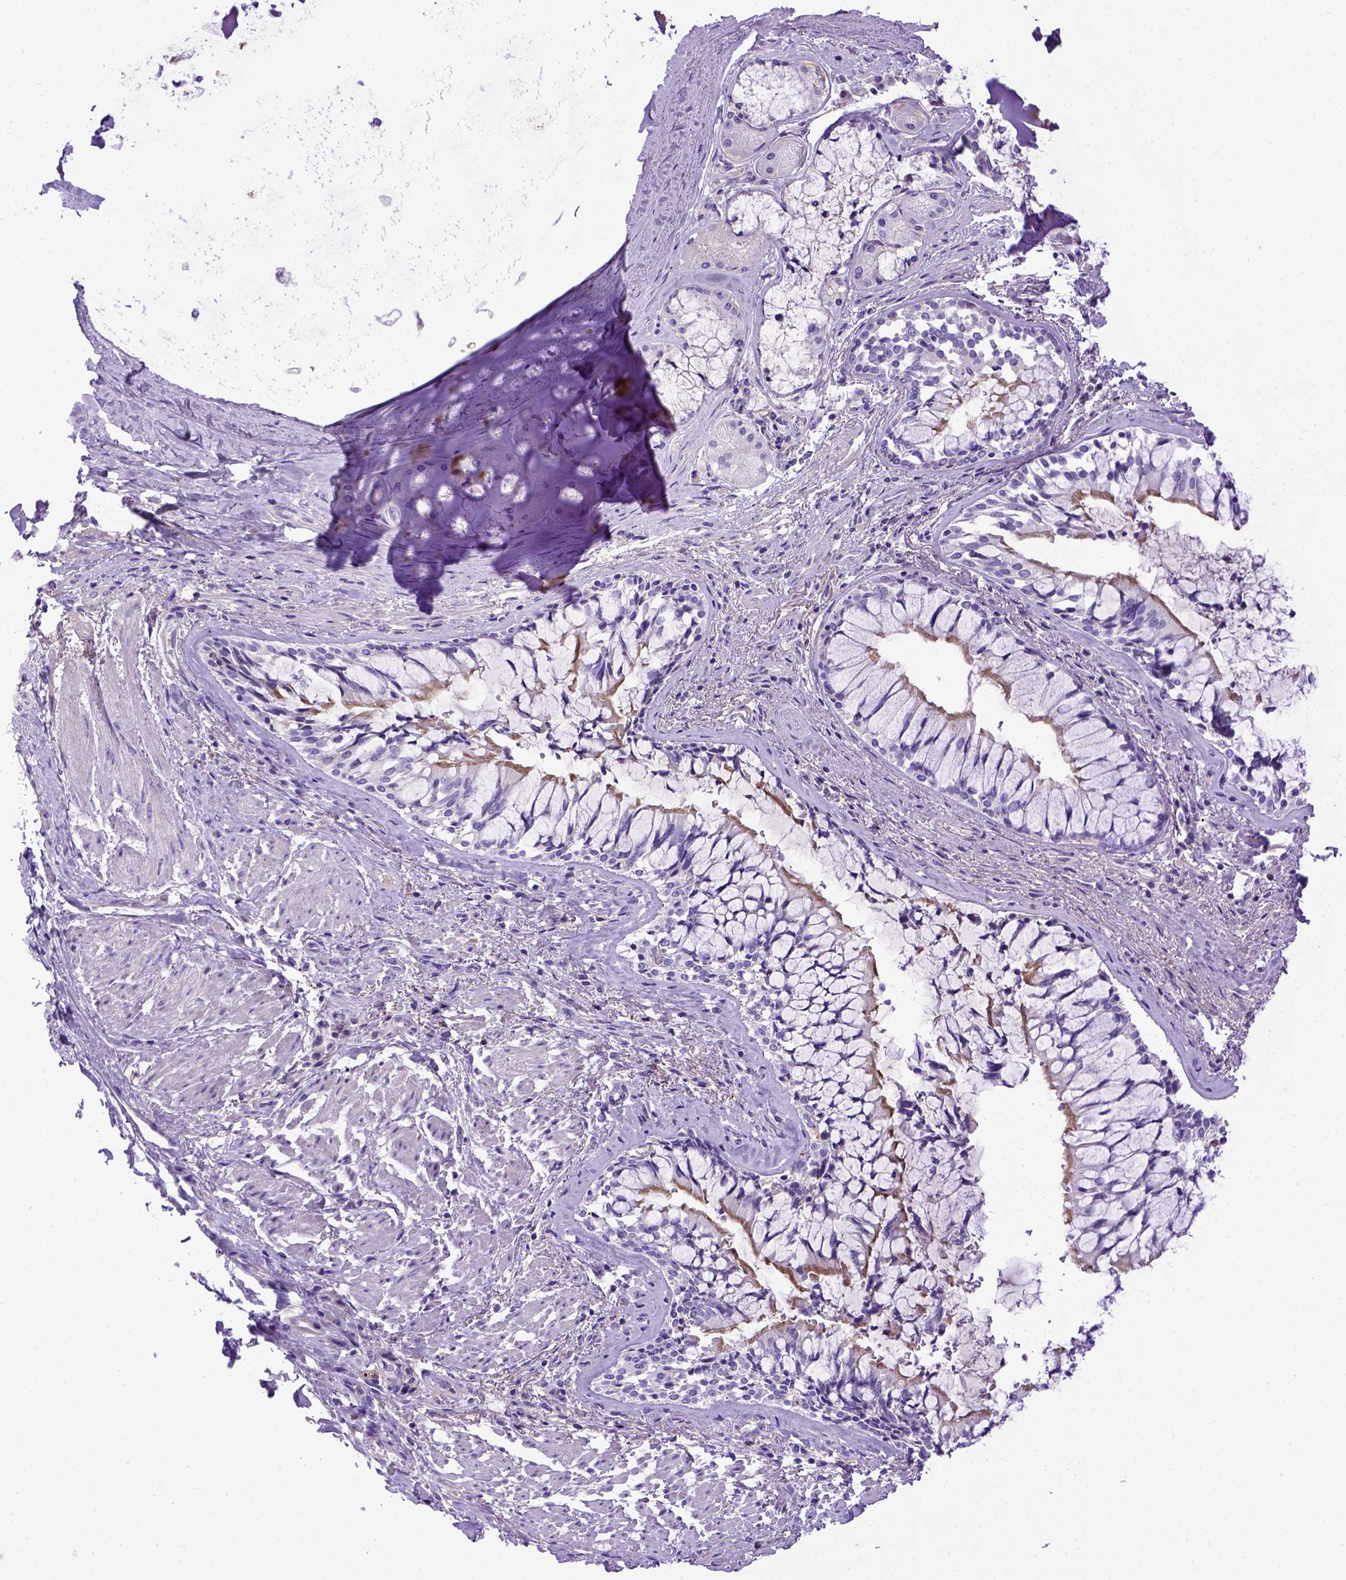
{"staining": {"intensity": "strong", "quantity": ">75%", "location": "cytoplasmic/membranous"}, "tissue": "soft tissue", "cell_type": "Chondrocytes", "image_type": "normal", "snomed": [{"axis": "morphology", "description": "Normal tissue, NOS"}, {"axis": "topography", "description": "Cartilage tissue"}, {"axis": "topography", "description": "Bronchus"}], "caption": "Protein staining of normal soft tissue shows strong cytoplasmic/membranous staining in about >75% of chondrocytes. The protein is shown in brown color, while the nuclei are stained blue.", "gene": "ADAM12", "patient": {"sex": "male", "age": 64}}